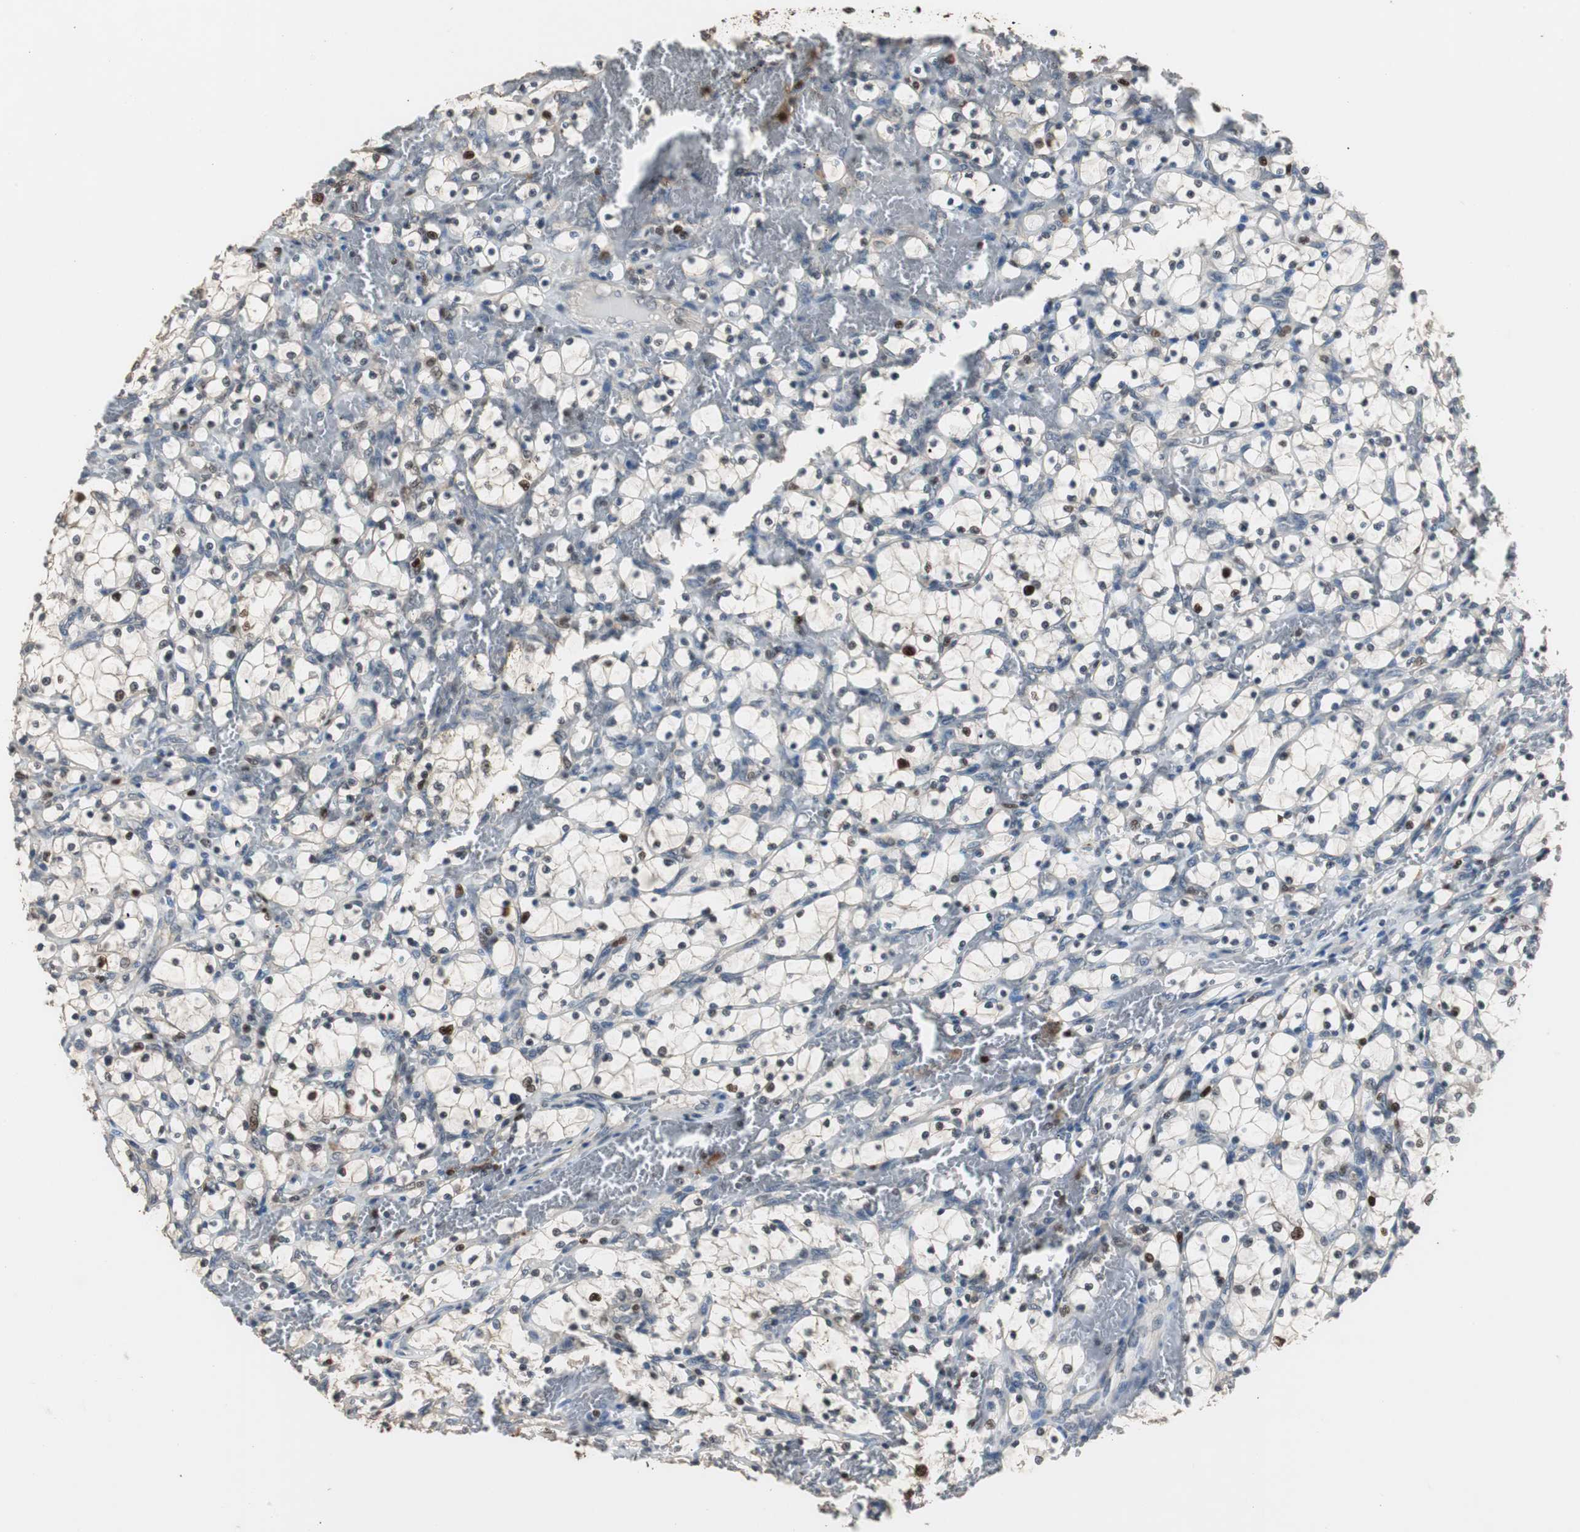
{"staining": {"intensity": "strong", "quantity": "<25%", "location": "cytoplasmic/membranous,nuclear"}, "tissue": "renal cancer", "cell_type": "Tumor cells", "image_type": "cancer", "snomed": [{"axis": "morphology", "description": "Adenocarcinoma, NOS"}, {"axis": "topography", "description": "Kidney"}], "caption": "A photomicrograph of human renal cancer stained for a protein reveals strong cytoplasmic/membranous and nuclear brown staining in tumor cells.", "gene": "FEN1", "patient": {"sex": "female", "age": 69}}